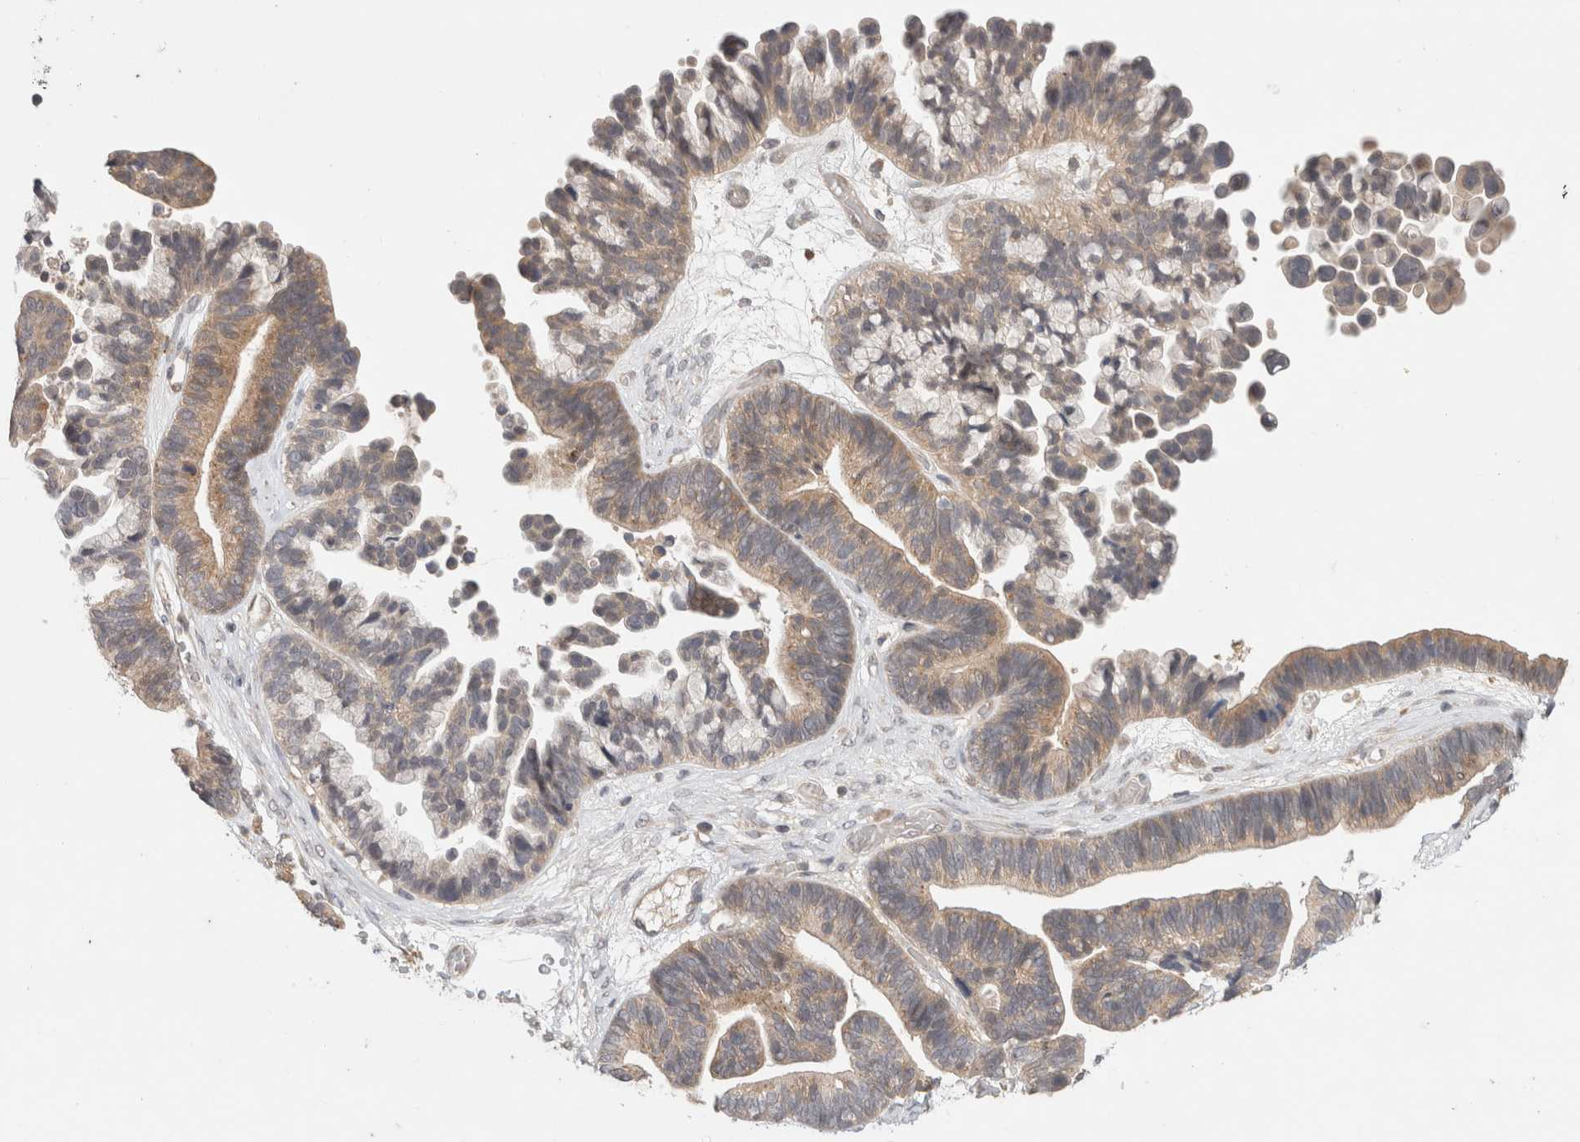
{"staining": {"intensity": "weak", "quantity": ">75%", "location": "cytoplasmic/membranous"}, "tissue": "ovarian cancer", "cell_type": "Tumor cells", "image_type": "cancer", "snomed": [{"axis": "morphology", "description": "Cystadenocarcinoma, serous, NOS"}, {"axis": "topography", "description": "Ovary"}], "caption": "Immunohistochemical staining of serous cystadenocarcinoma (ovarian) reveals weak cytoplasmic/membranous protein expression in approximately >75% of tumor cells. Ihc stains the protein in brown and the nuclei are stained blue.", "gene": "SGK1", "patient": {"sex": "female", "age": 56}}